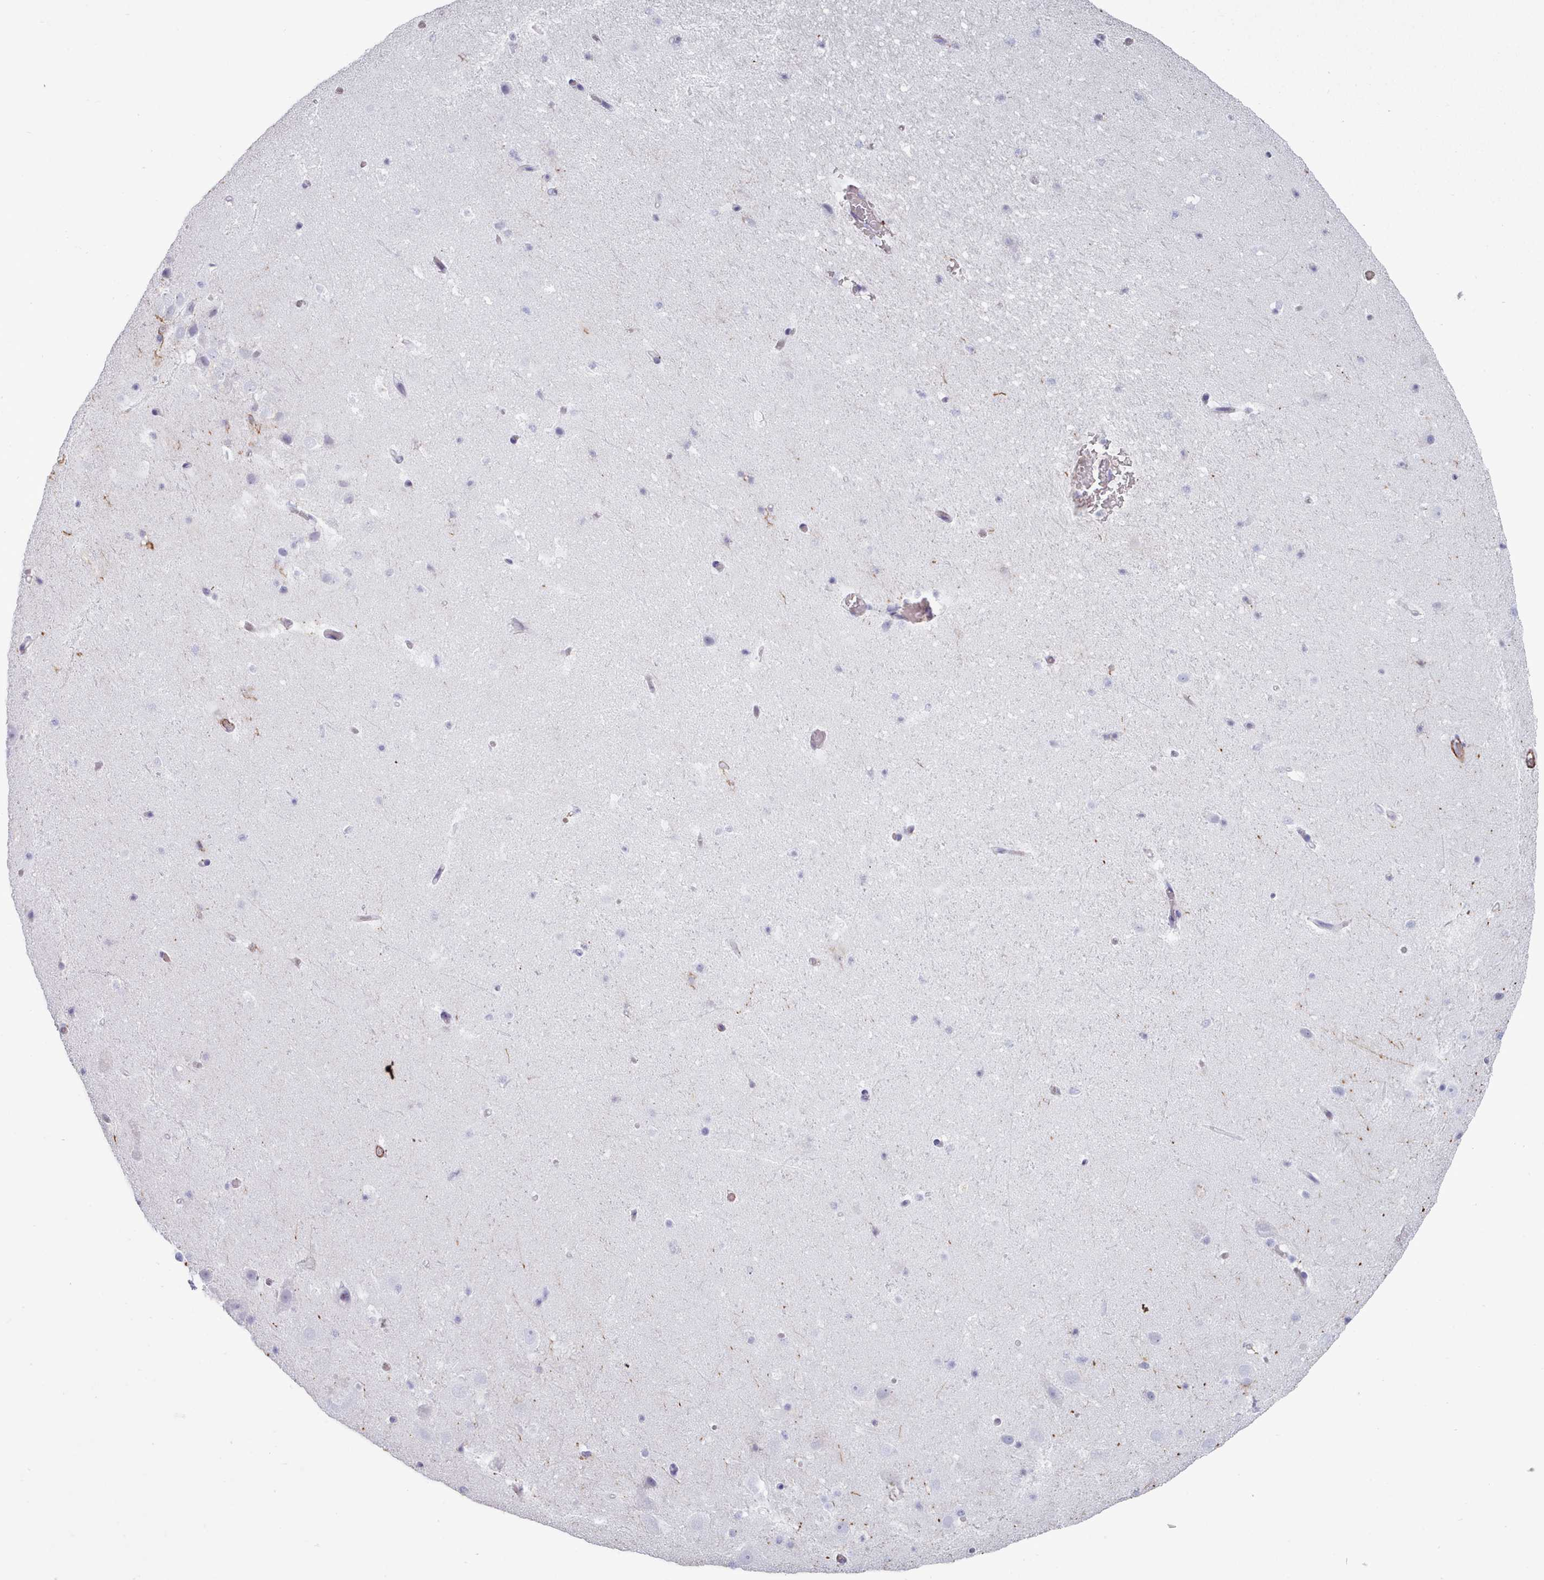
{"staining": {"intensity": "negative", "quantity": "none", "location": "none"}, "tissue": "hippocampus", "cell_type": "Glial cells", "image_type": "normal", "snomed": [{"axis": "morphology", "description": "Normal tissue, NOS"}, {"axis": "topography", "description": "Hippocampus"}], "caption": "This is a micrograph of IHC staining of benign hippocampus, which shows no positivity in glial cells.", "gene": "FPGS", "patient": {"sex": "male", "age": 37}}